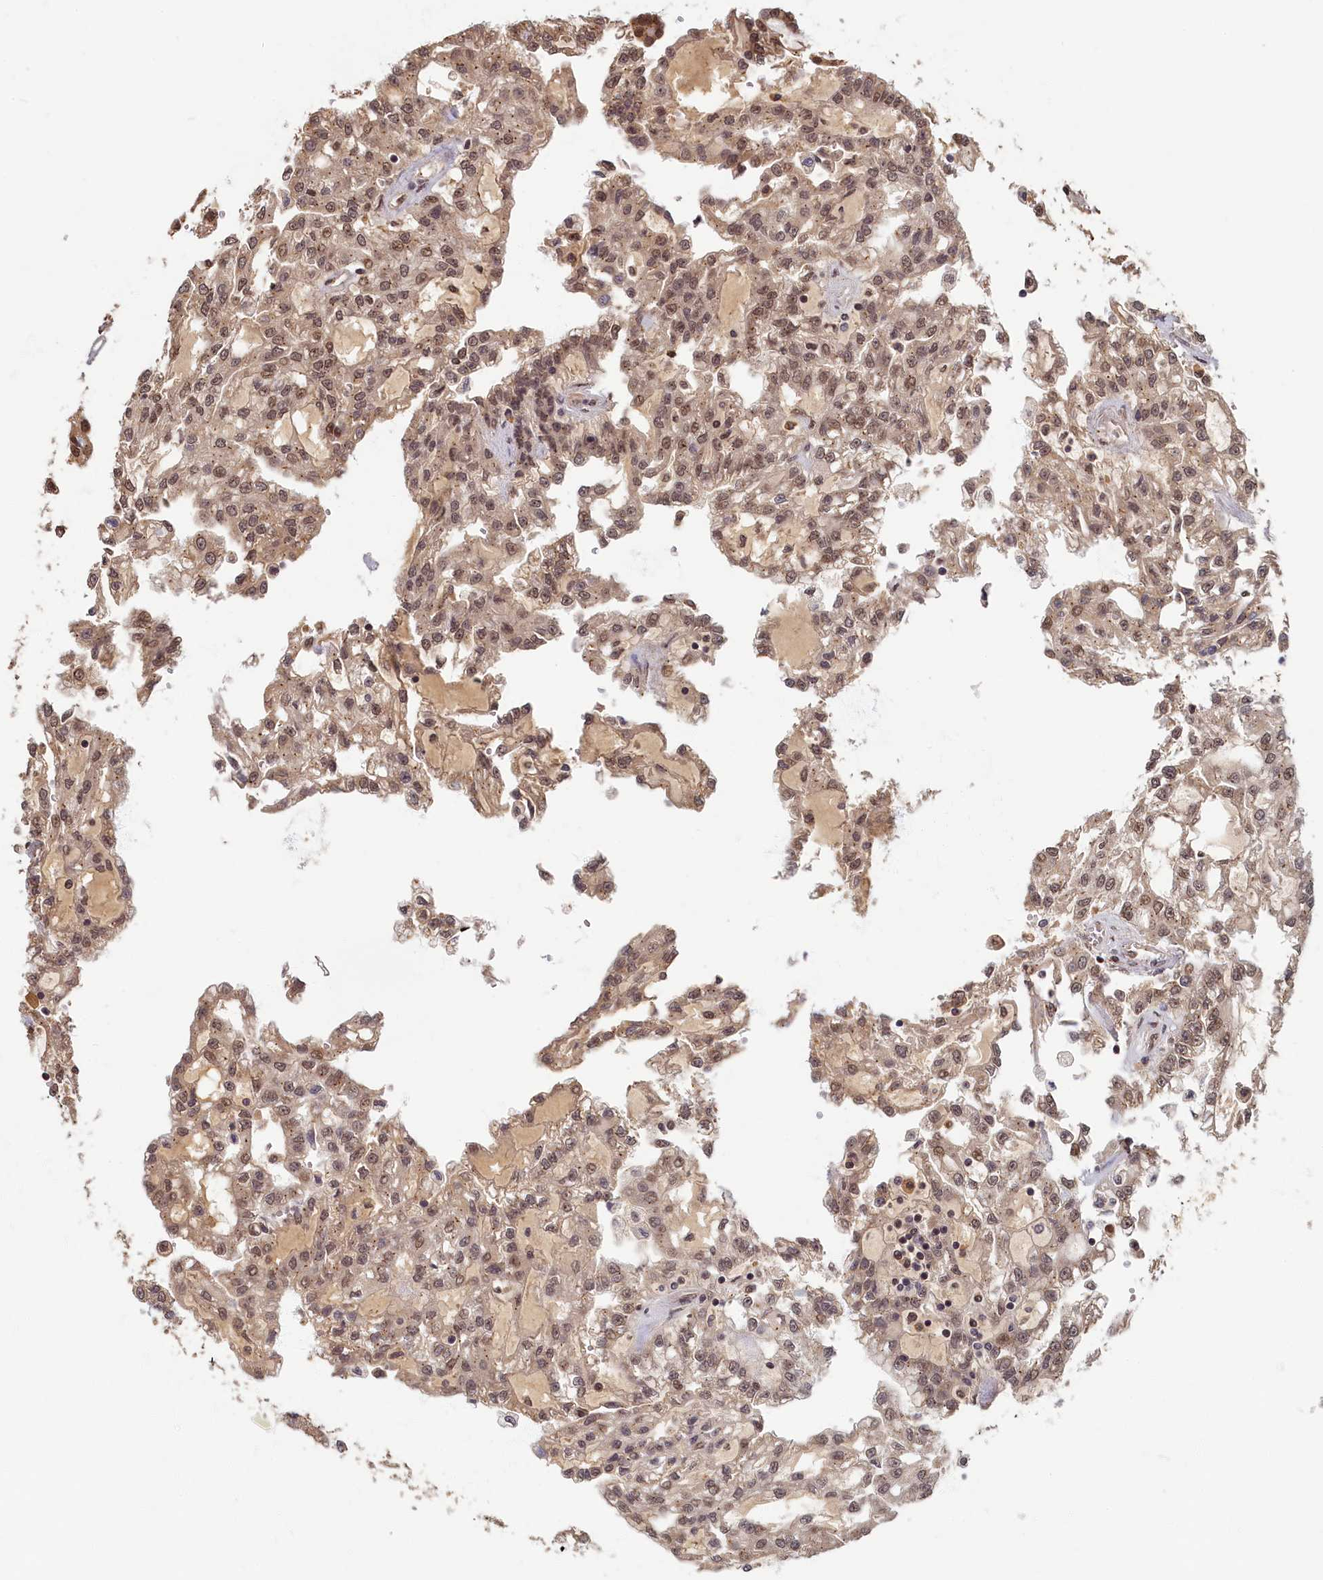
{"staining": {"intensity": "moderate", "quantity": ">75%", "location": "nuclear"}, "tissue": "renal cancer", "cell_type": "Tumor cells", "image_type": "cancer", "snomed": [{"axis": "morphology", "description": "Adenocarcinoma, NOS"}, {"axis": "topography", "description": "Kidney"}], "caption": "Adenocarcinoma (renal) stained with DAB (3,3'-diaminobenzidine) immunohistochemistry demonstrates medium levels of moderate nuclear expression in about >75% of tumor cells.", "gene": "CKAP2L", "patient": {"sex": "male", "age": 63}}